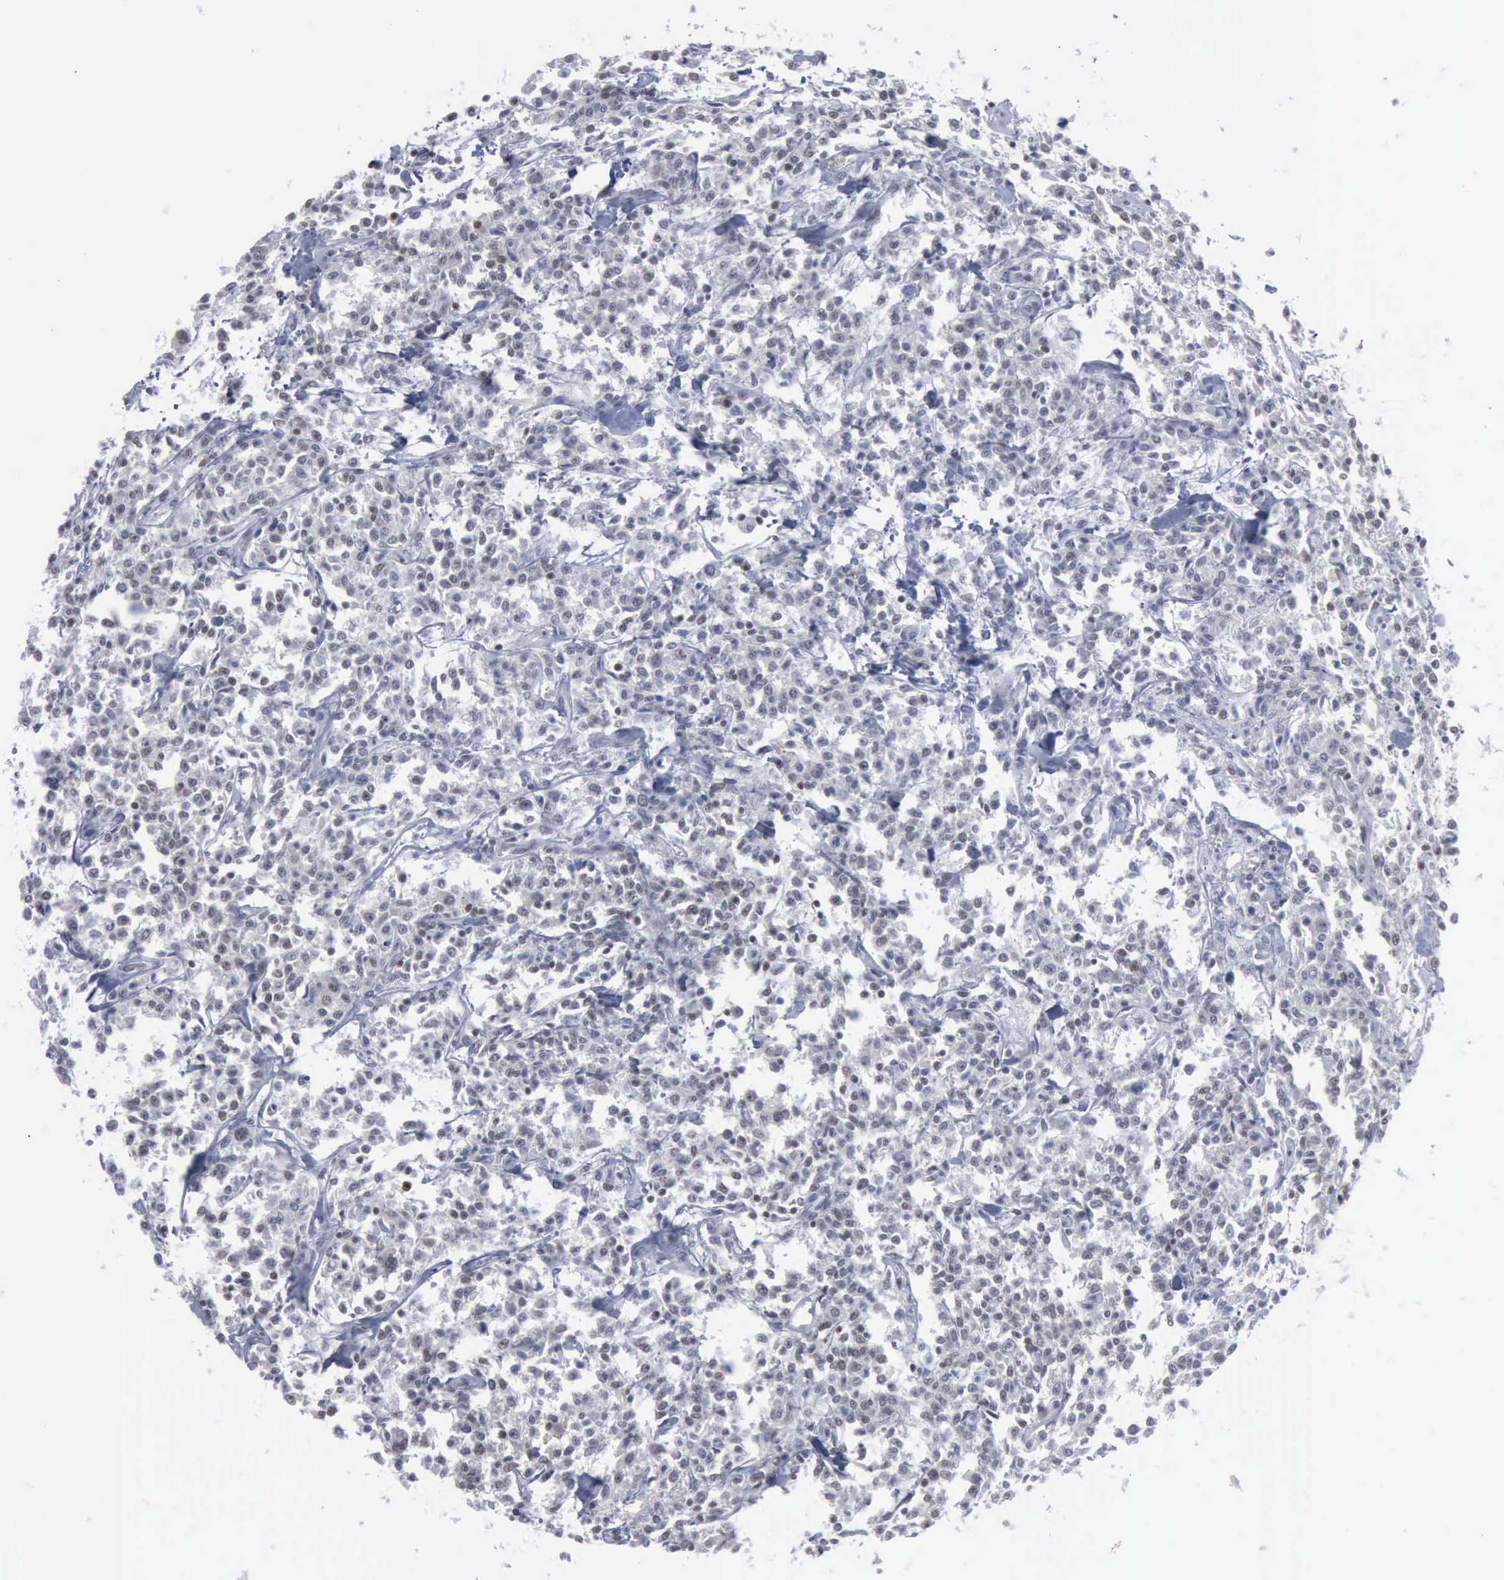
{"staining": {"intensity": "weak", "quantity": "<25%", "location": "nuclear"}, "tissue": "lymphoma", "cell_type": "Tumor cells", "image_type": "cancer", "snomed": [{"axis": "morphology", "description": "Malignant lymphoma, non-Hodgkin's type, Low grade"}, {"axis": "topography", "description": "Small intestine"}], "caption": "This micrograph is of low-grade malignant lymphoma, non-Hodgkin's type stained with IHC to label a protein in brown with the nuclei are counter-stained blue. There is no staining in tumor cells.", "gene": "XPA", "patient": {"sex": "female", "age": 59}}